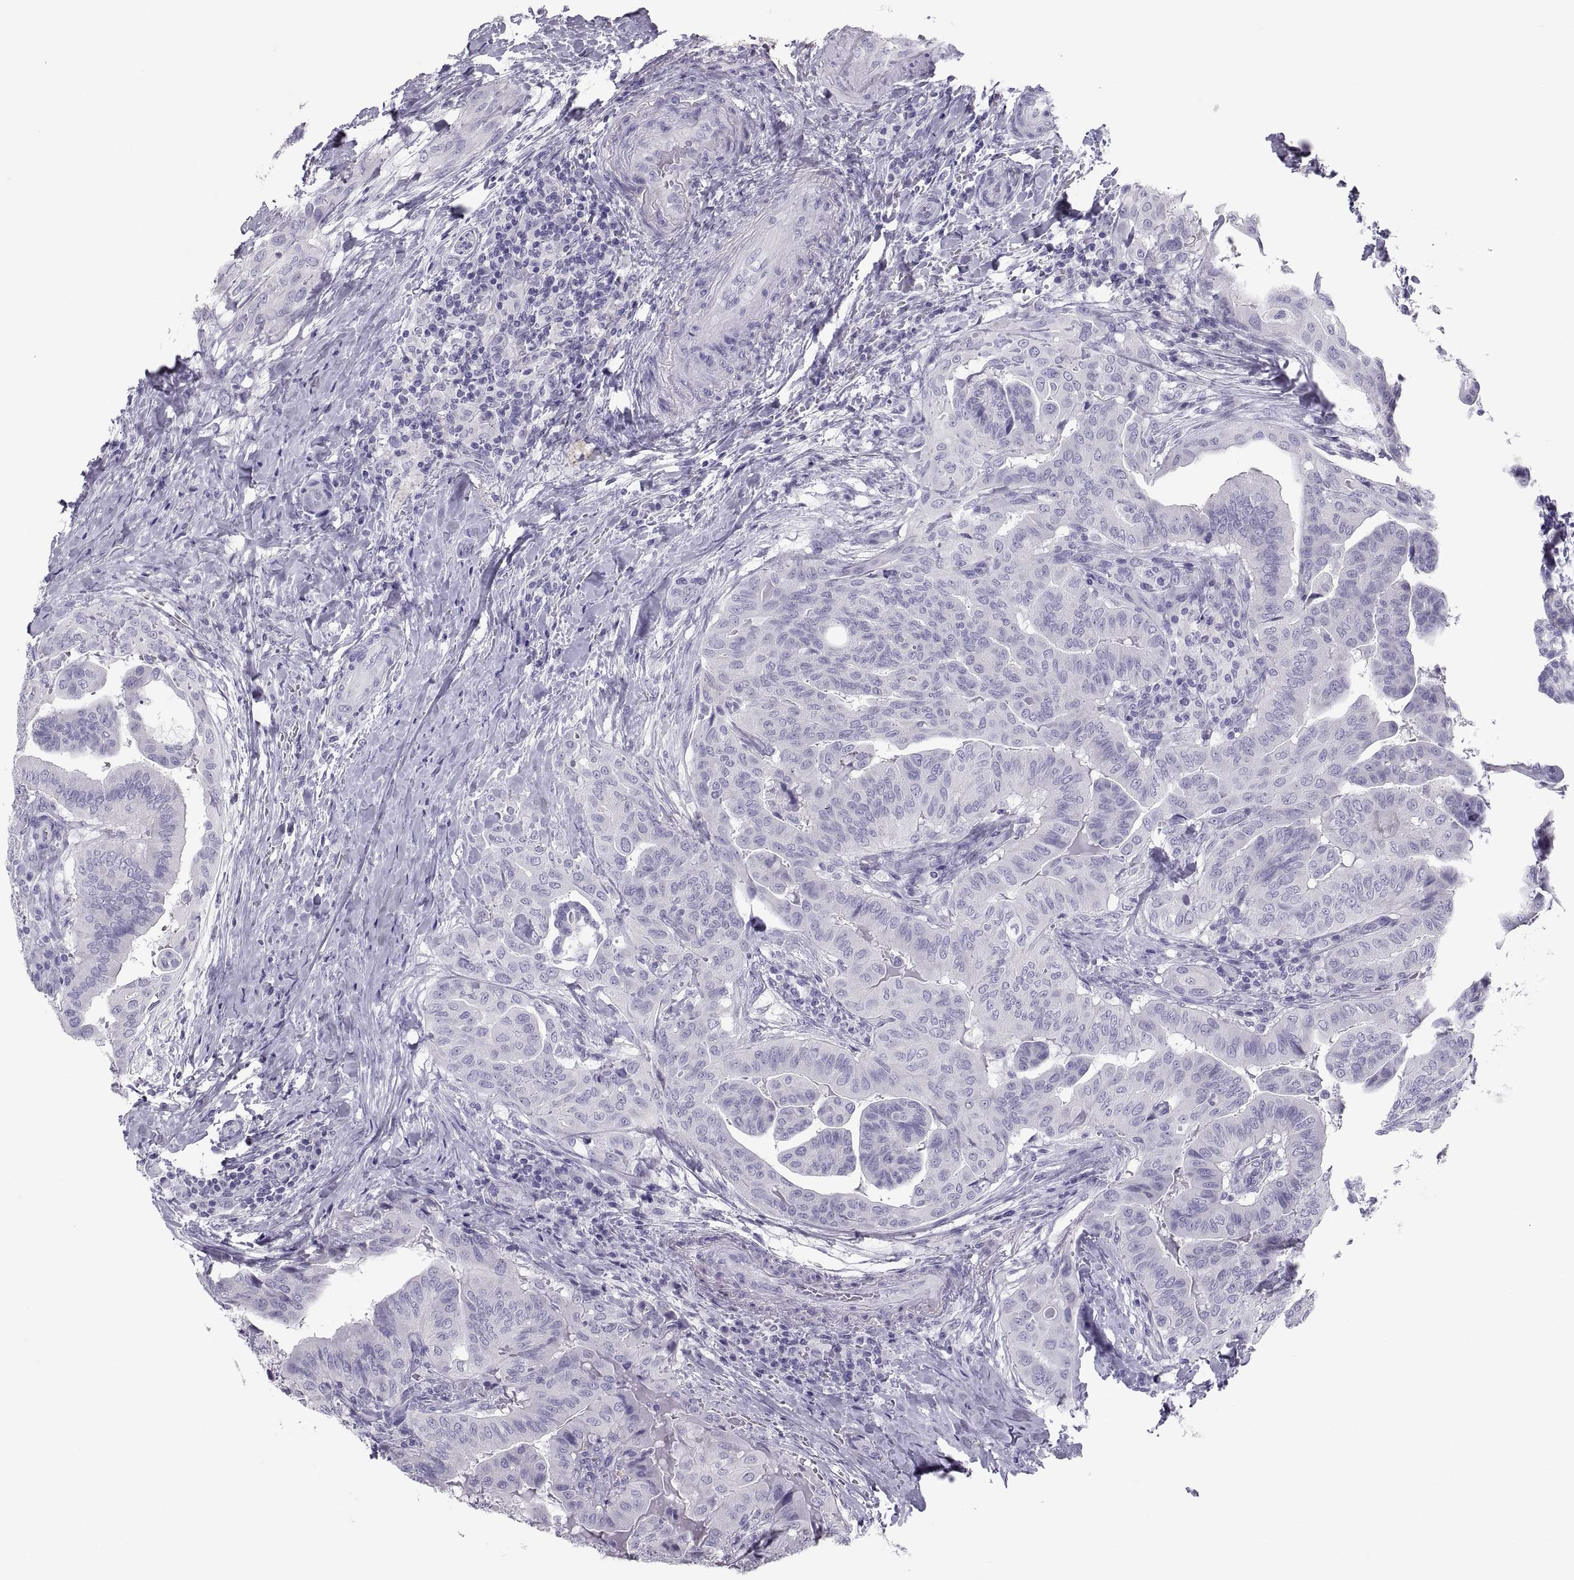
{"staining": {"intensity": "negative", "quantity": "none", "location": "none"}, "tissue": "thyroid cancer", "cell_type": "Tumor cells", "image_type": "cancer", "snomed": [{"axis": "morphology", "description": "Papillary adenocarcinoma, NOS"}, {"axis": "topography", "description": "Thyroid gland"}], "caption": "This is an immunohistochemistry image of thyroid cancer (papillary adenocarcinoma). There is no expression in tumor cells.", "gene": "PCSK1N", "patient": {"sex": "female", "age": 68}}